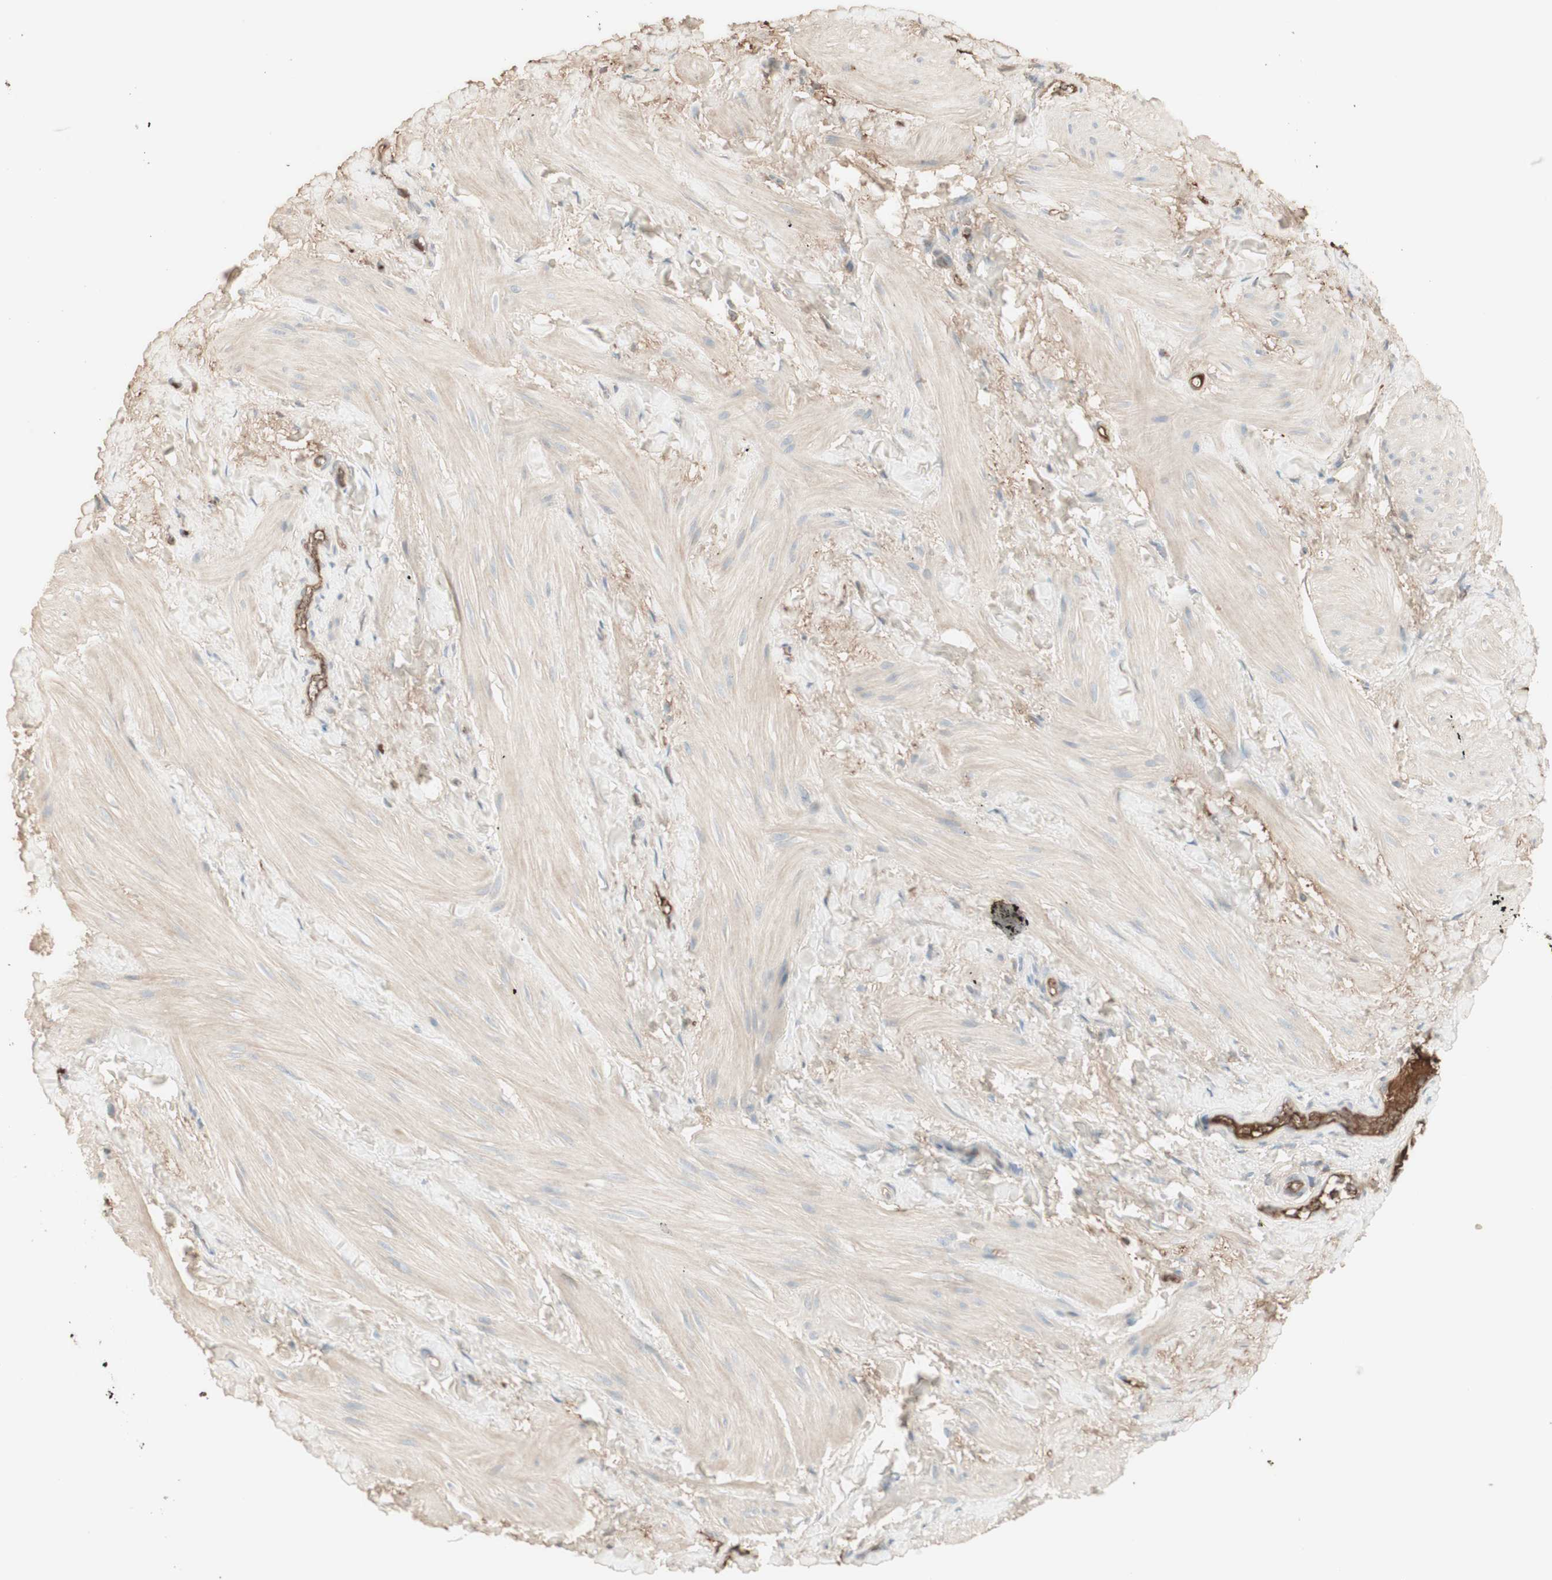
{"staining": {"intensity": "weak", "quantity": "25%-75%", "location": "cytoplasmic/membranous"}, "tissue": "smooth muscle", "cell_type": "Smooth muscle cells", "image_type": "normal", "snomed": [{"axis": "morphology", "description": "Normal tissue, NOS"}, {"axis": "topography", "description": "Smooth muscle"}], "caption": "Smooth muscle stained for a protein (brown) shows weak cytoplasmic/membranous positive staining in about 25%-75% of smooth muscle cells.", "gene": "IFNG", "patient": {"sex": "male", "age": 16}}